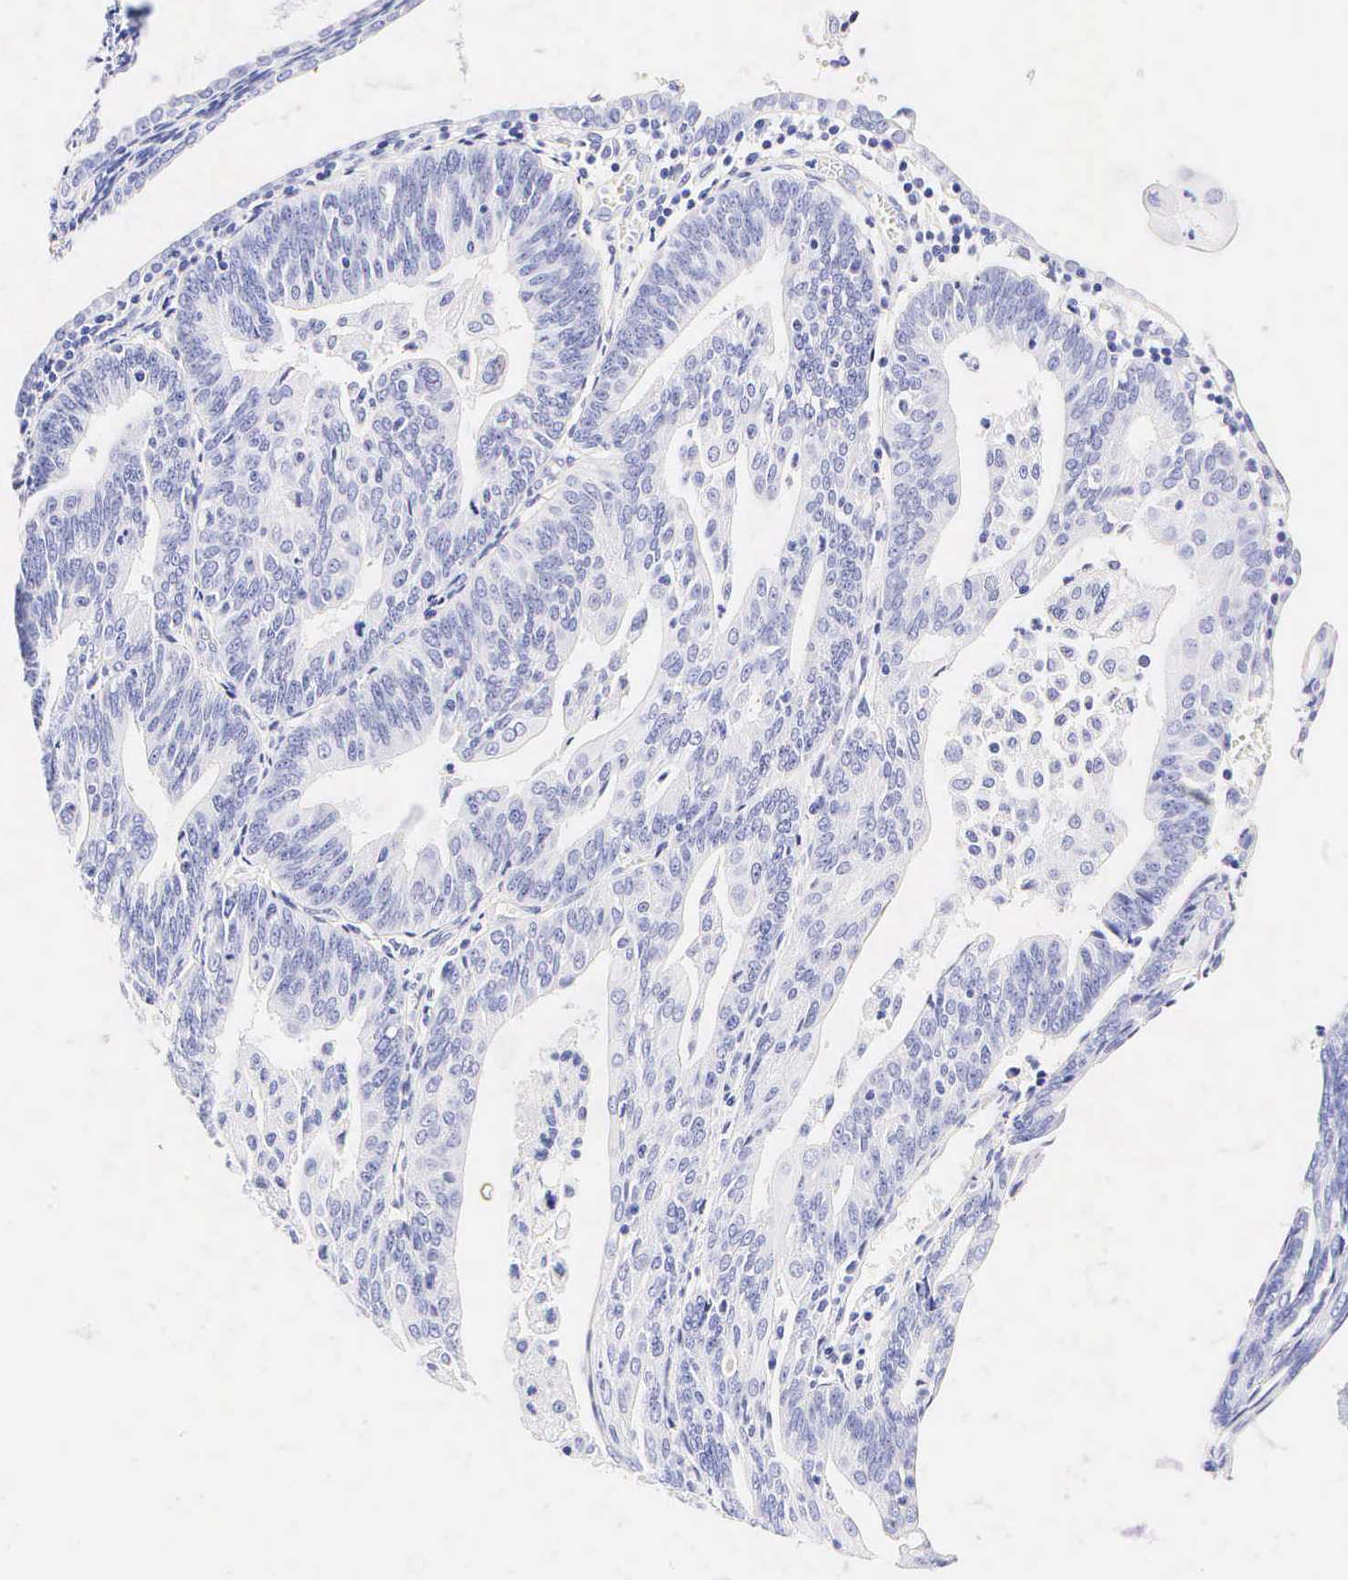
{"staining": {"intensity": "negative", "quantity": "none", "location": "none"}, "tissue": "endometrial cancer", "cell_type": "Tumor cells", "image_type": "cancer", "snomed": [{"axis": "morphology", "description": "Adenocarcinoma, NOS"}, {"axis": "topography", "description": "Endometrium"}], "caption": "IHC photomicrograph of neoplastic tissue: endometrial cancer (adenocarcinoma) stained with DAB (3,3'-diaminobenzidine) reveals no significant protein positivity in tumor cells.", "gene": "CALD1", "patient": {"sex": "female", "age": 56}}